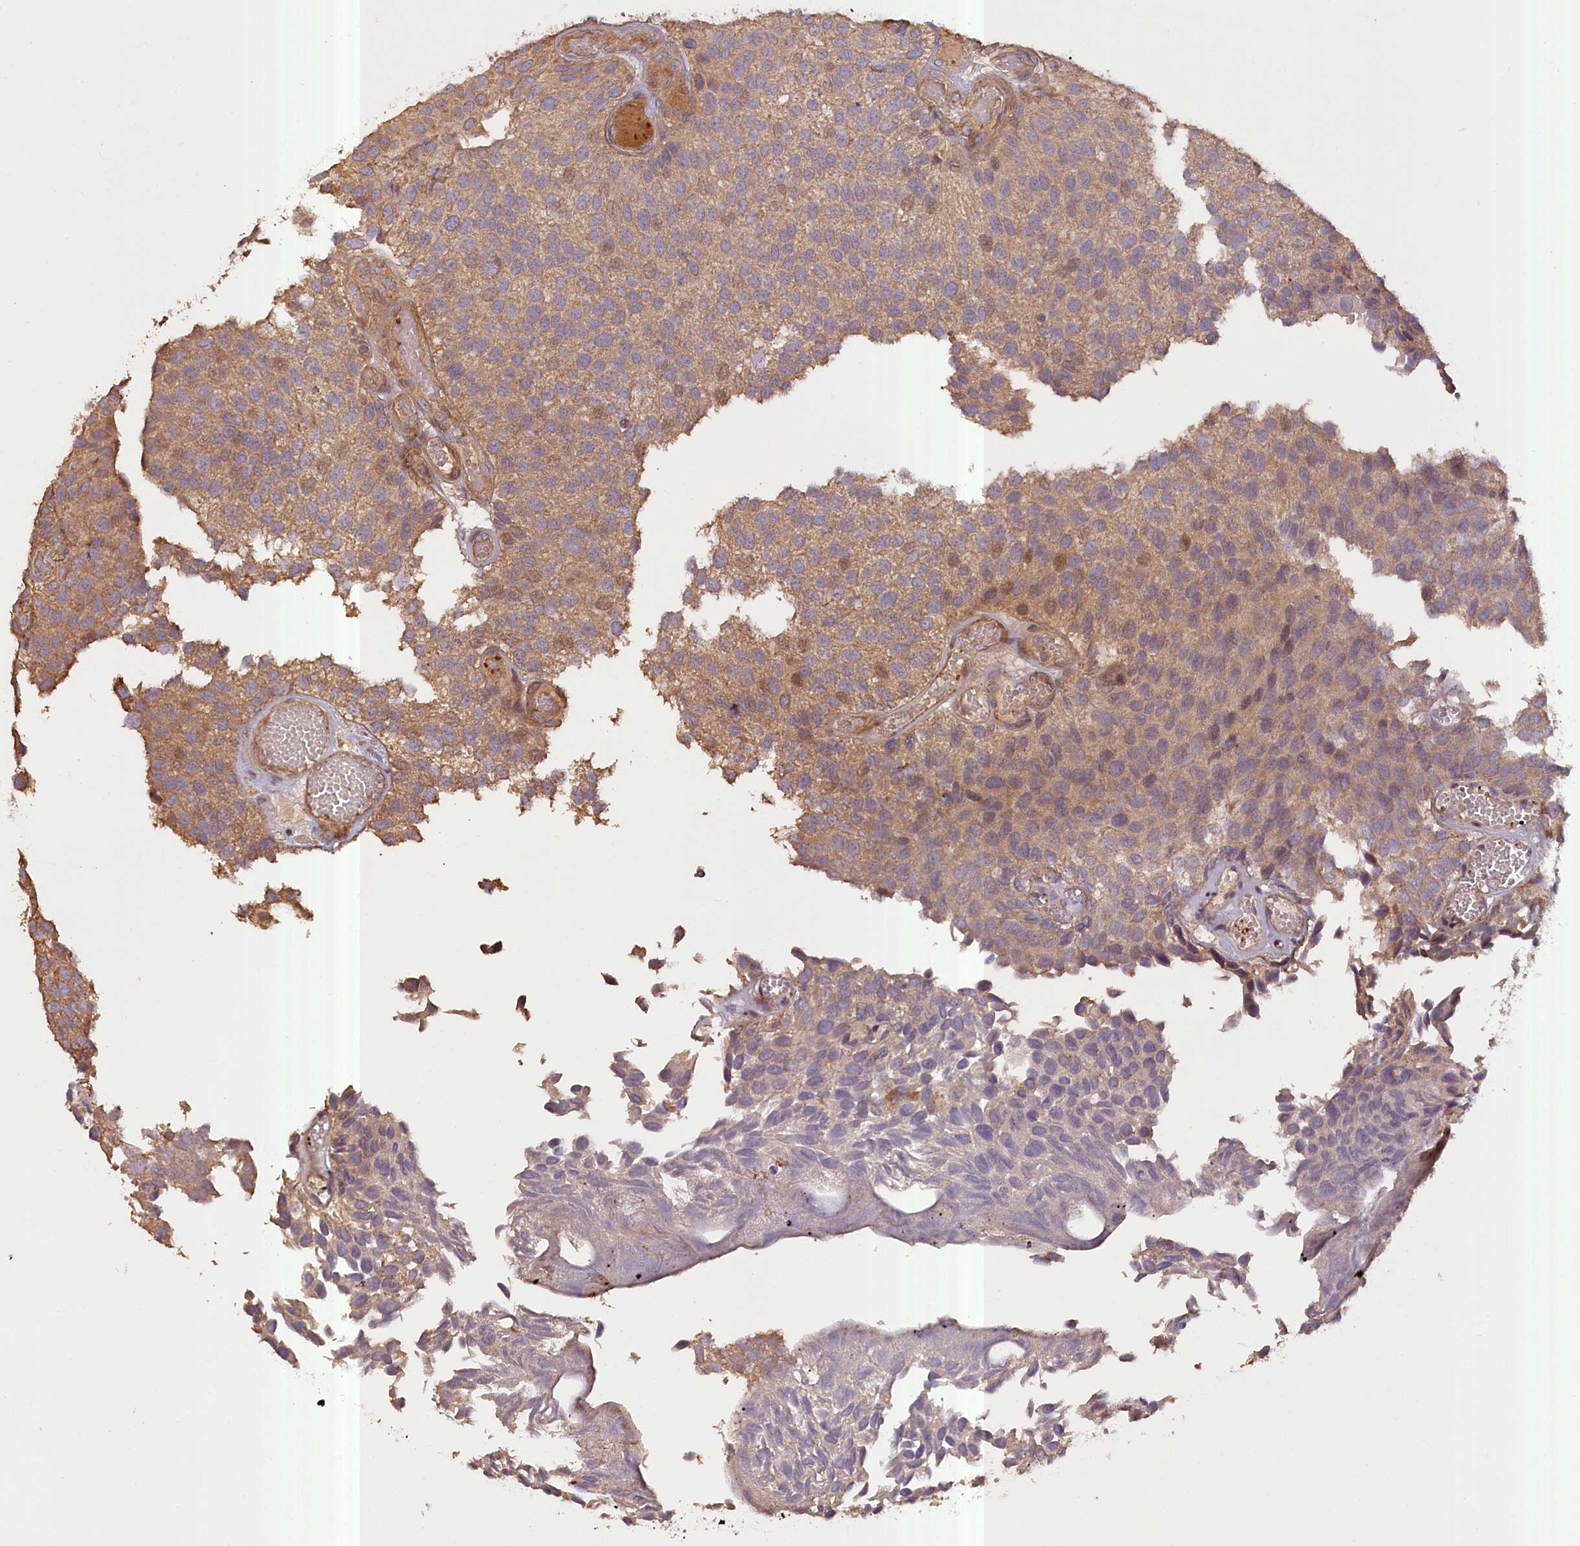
{"staining": {"intensity": "moderate", "quantity": "25%-75%", "location": "cytoplasmic/membranous,nuclear"}, "tissue": "urothelial cancer", "cell_type": "Tumor cells", "image_type": "cancer", "snomed": [{"axis": "morphology", "description": "Urothelial carcinoma, Low grade"}, {"axis": "topography", "description": "Urinary bladder"}], "caption": "Tumor cells show medium levels of moderate cytoplasmic/membranous and nuclear staining in about 25%-75% of cells in urothelial cancer. The staining is performed using DAB brown chromogen to label protein expression. The nuclei are counter-stained blue using hematoxylin.", "gene": "FUZ", "patient": {"sex": "male", "age": 89}}